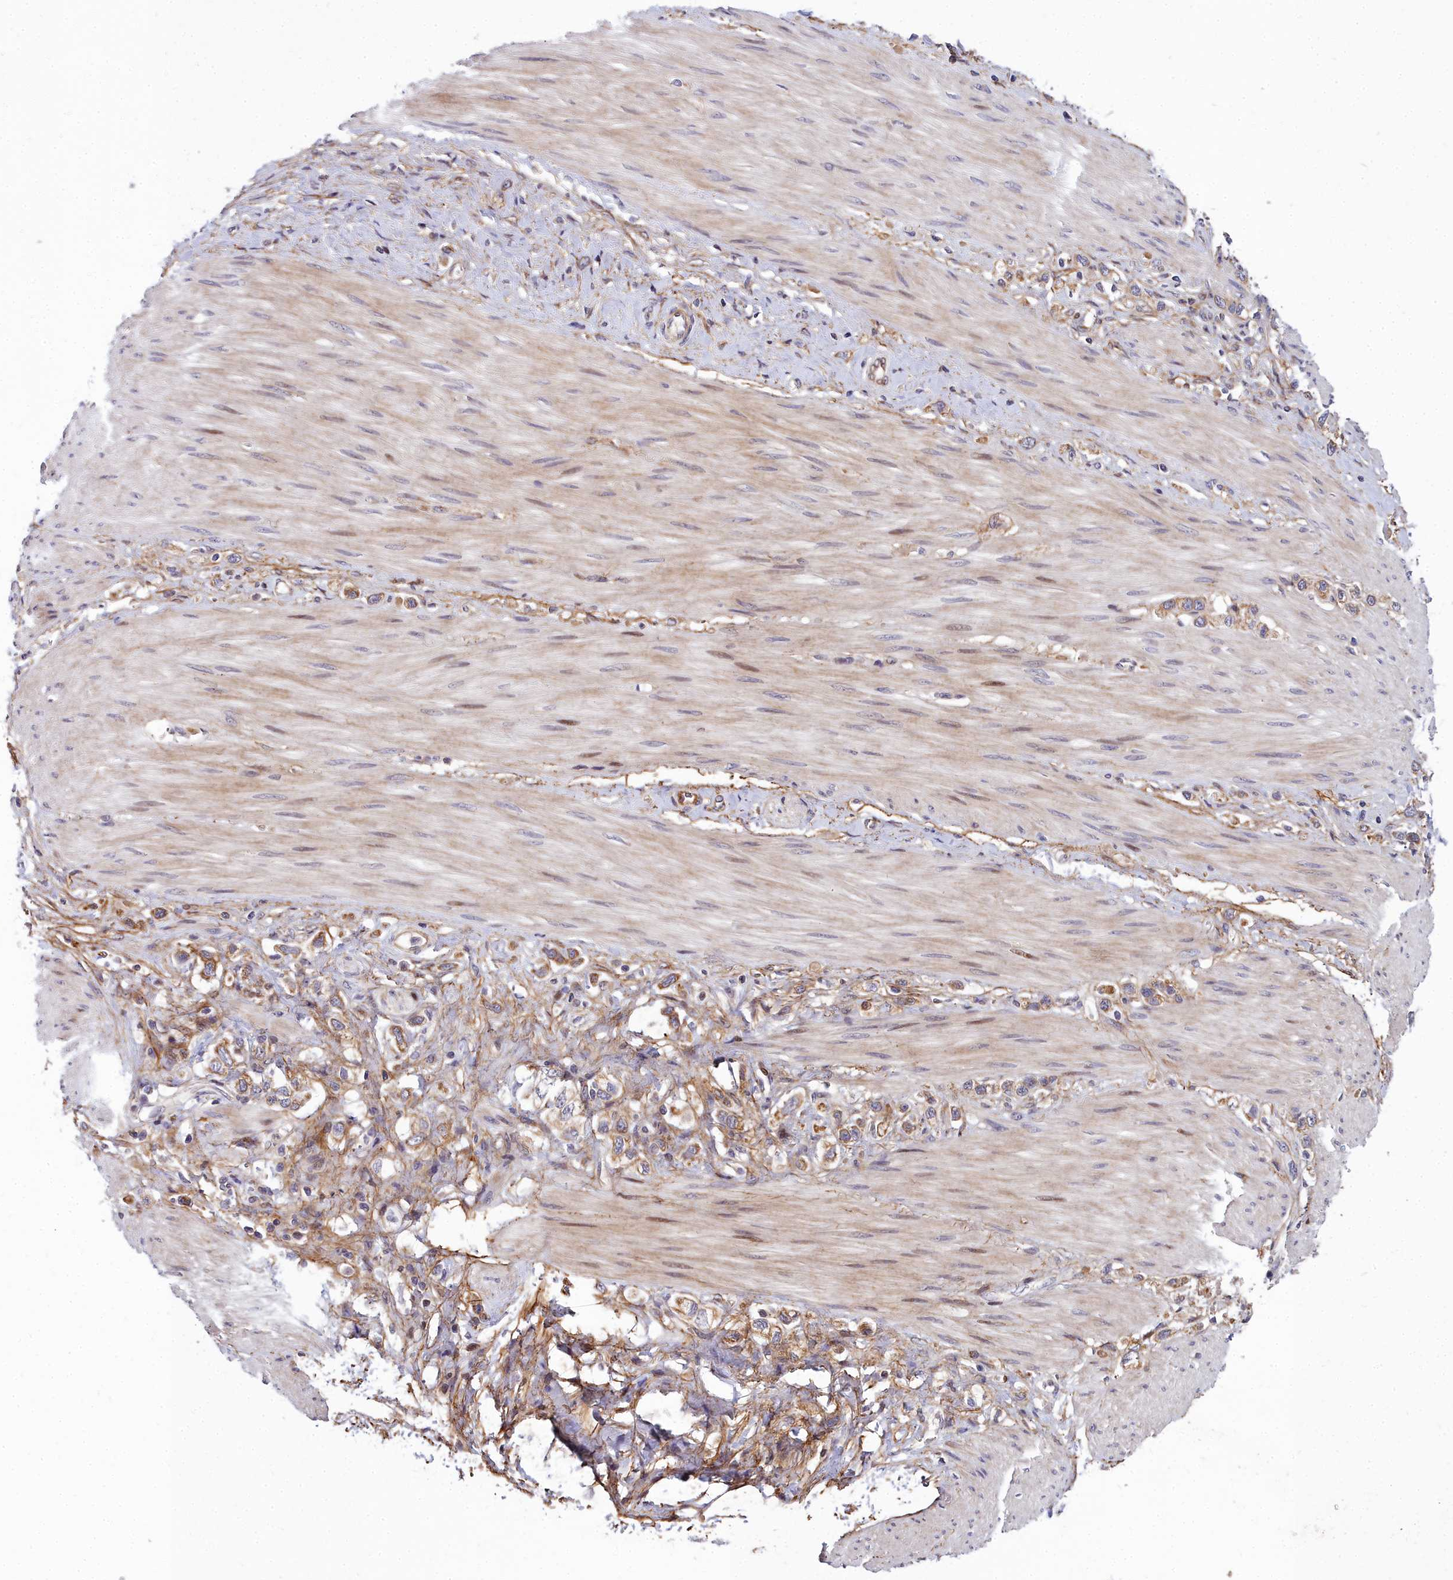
{"staining": {"intensity": "weak", "quantity": "25%-75%", "location": "cytoplasmic/membranous"}, "tissue": "stomach cancer", "cell_type": "Tumor cells", "image_type": "cancer", "snomed": [{"axis": "morphology", "description": "Adenocarcinoma, NOS"}, {"axis": "topography", "description": "Stomach"}], "caption": "Tumor cells show weak cytoplasmic/membranous expression in about 25%-75% of cells in adenocarcinoma (stomach).", "gene": "MRPS11", "patient": {"sex": "female", "age": 65}}